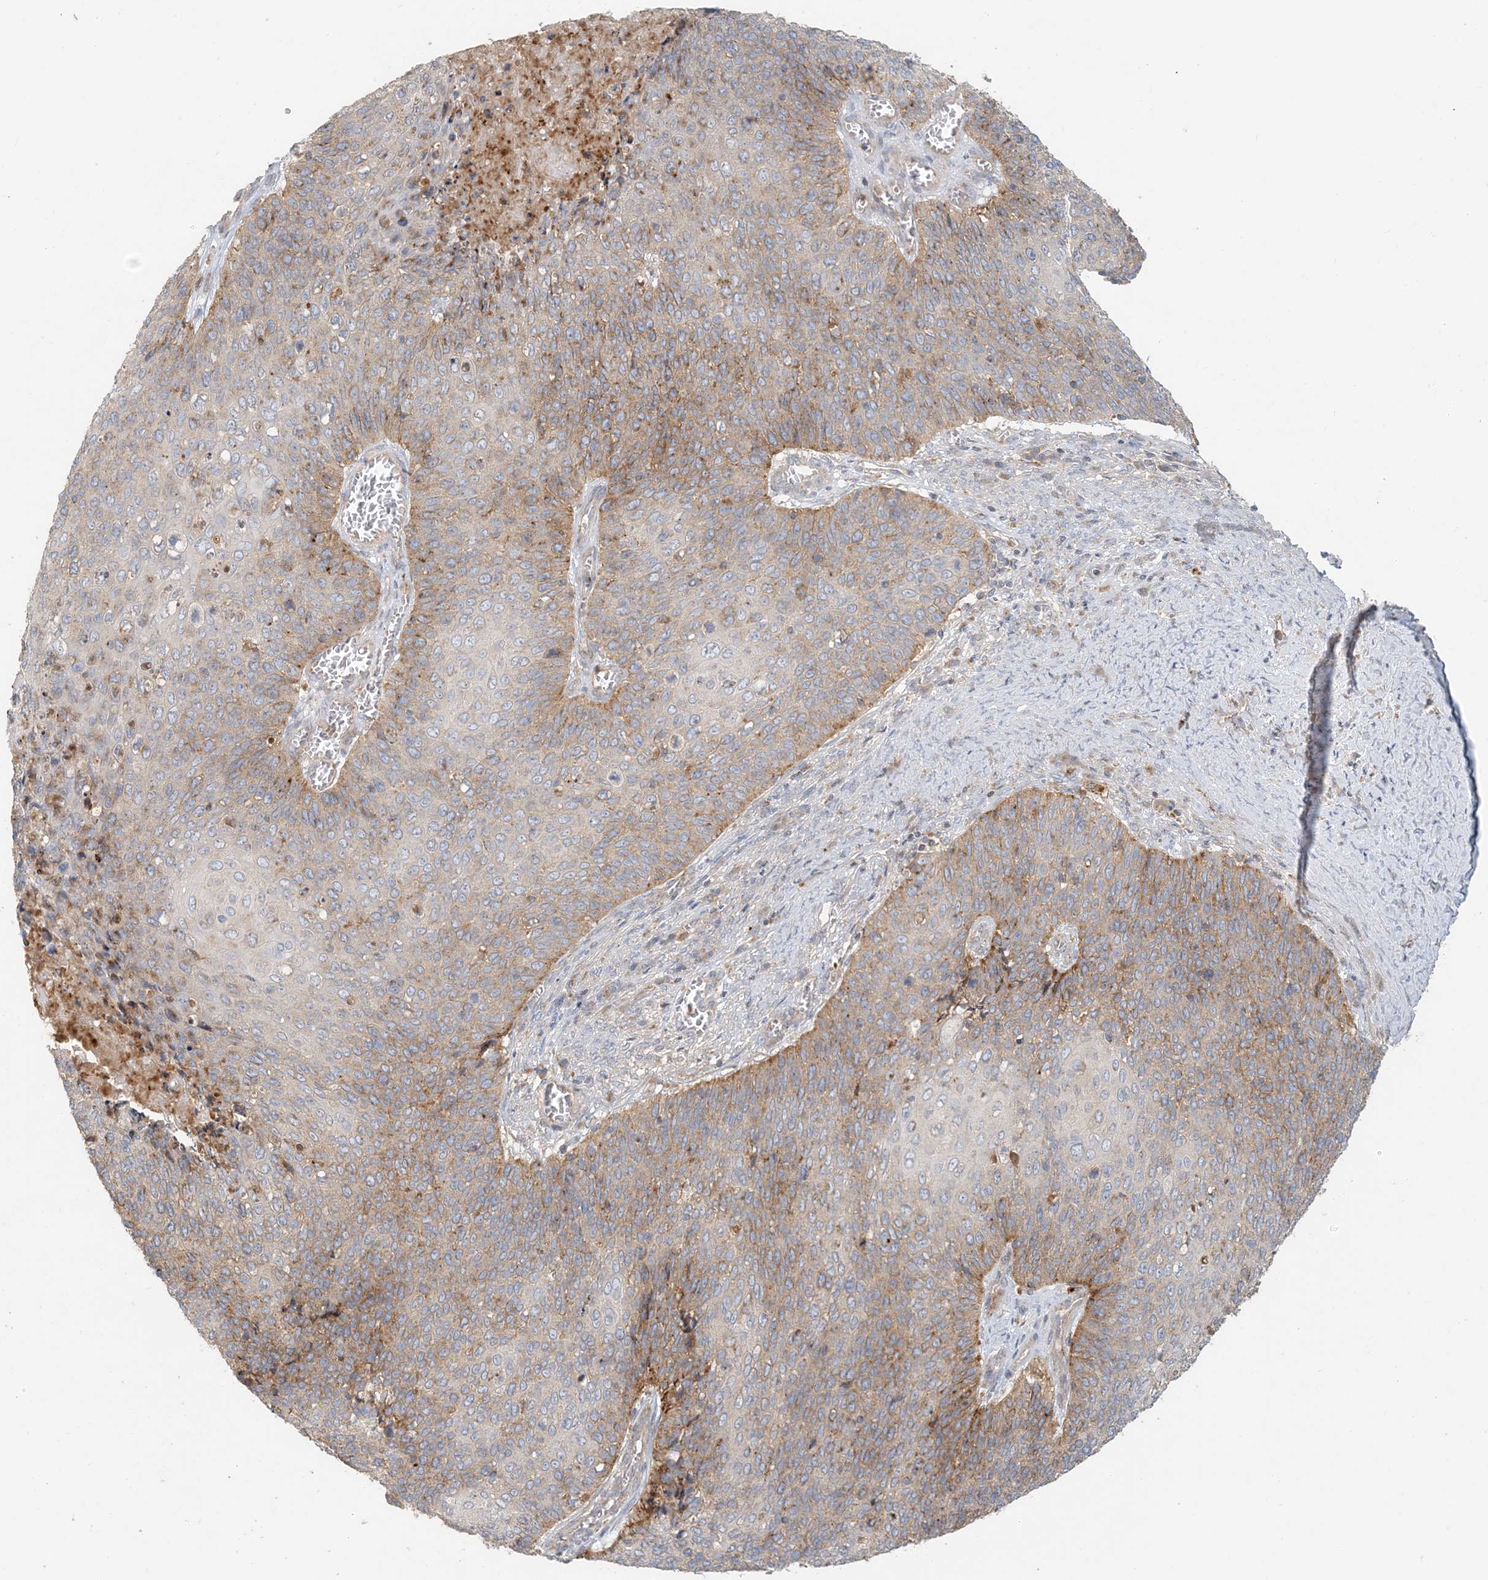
{"staining": {"intensity": "moderate", "quantity": "25%-75%", "location": "cytoplasmic/membranous"}, "tissue": "cervical cancer", "cell_type": "Tumor cells", "image_type": "cancer", "snomed": [{"axis": "morphology", "description": "Squamous cell carcinoma, NOS"}, {"axis": "topography", "description": "Cervix"}], "caption": "Tumor cells exhibit medium levels of moderate cytoplasmic/membranous expression in about 25%-75% of cells in cervical squamous cell carcinoma.", "gene": "SPPL2A", "patient": {"sex": "female", "age": 39}}